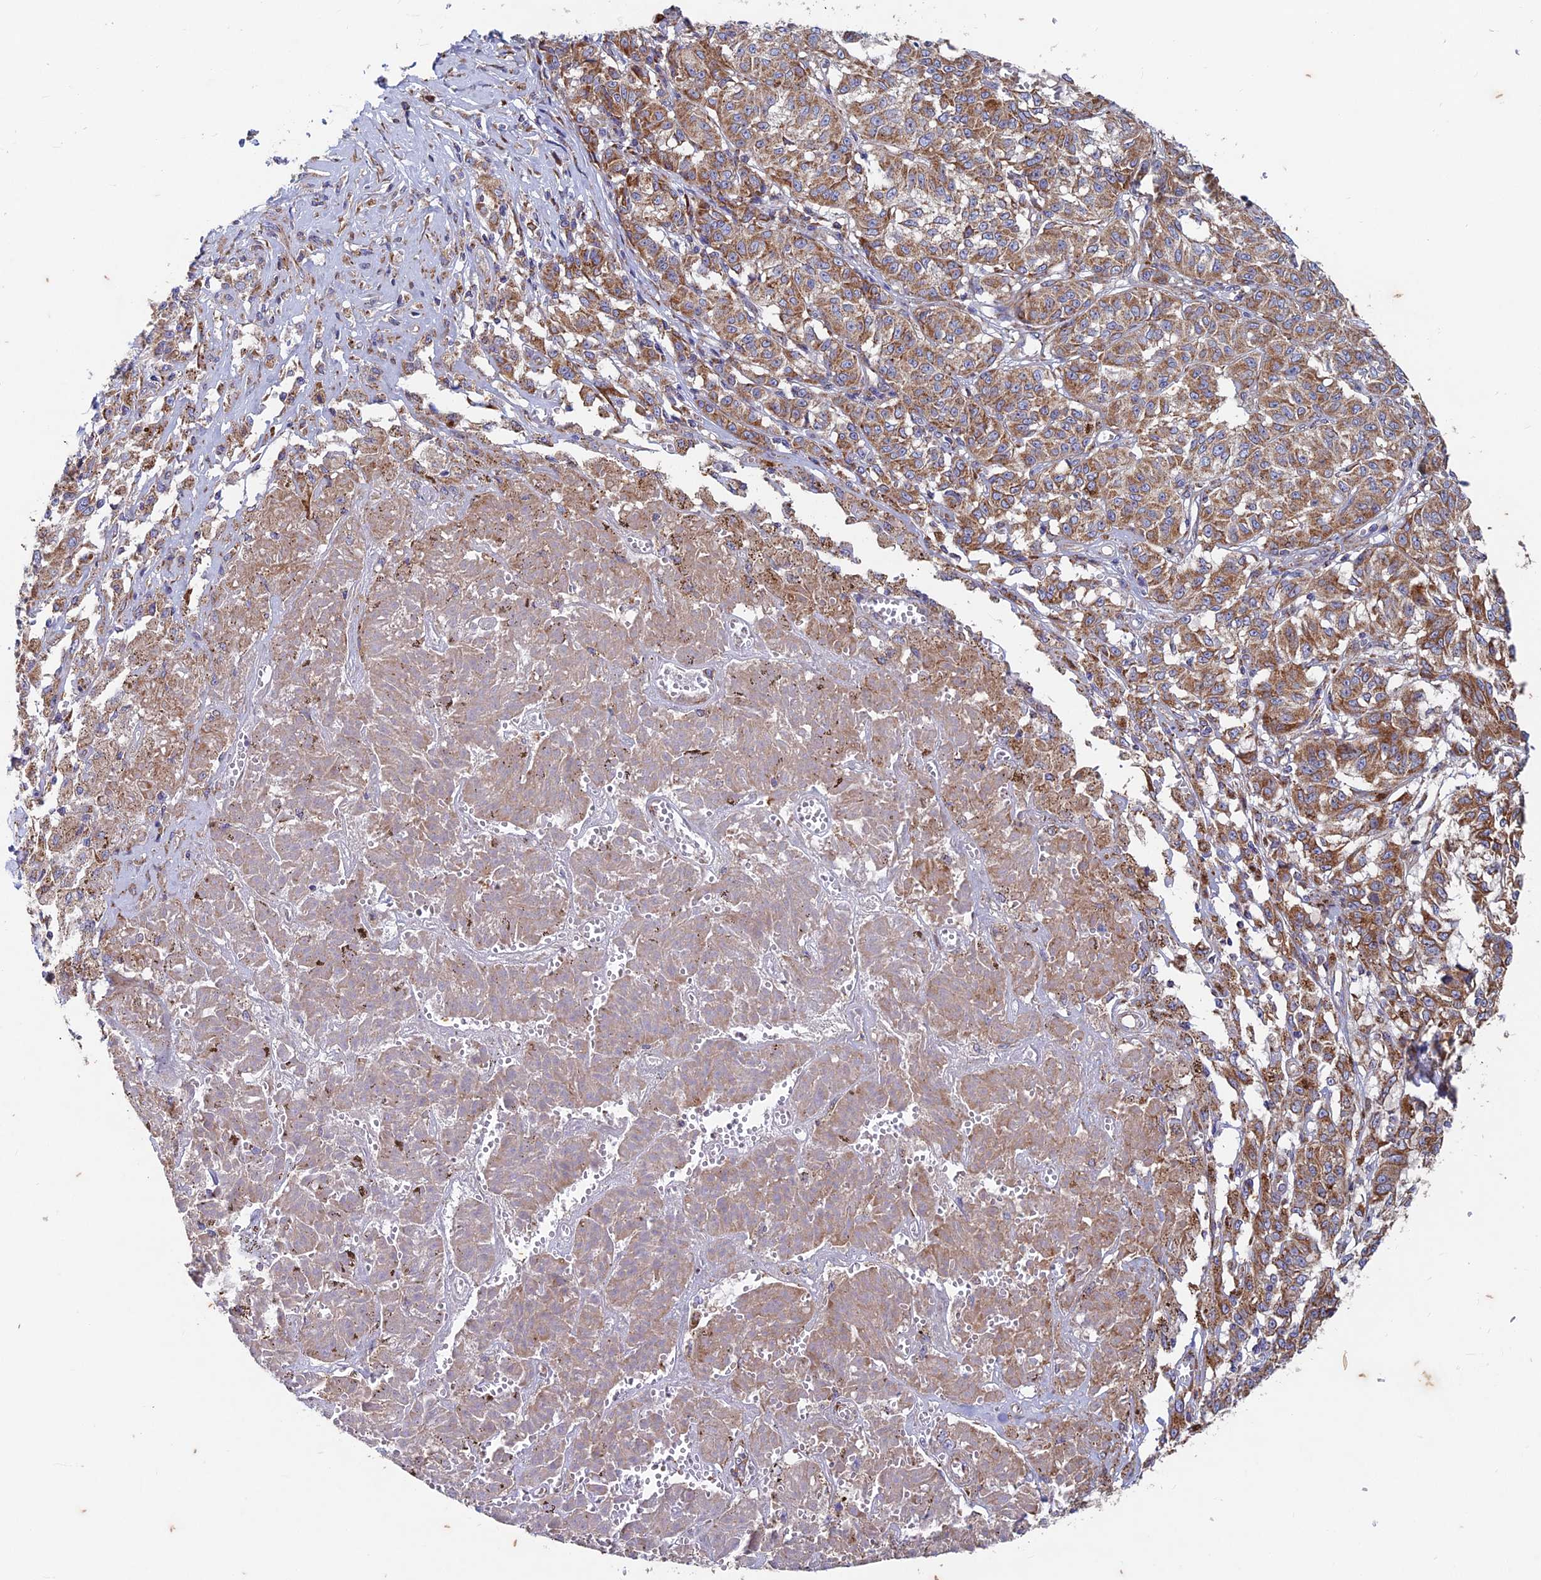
{"staining": {"intensity": "moderate", "quantity": ">75%", "location": "cytoplasmic/membranous"}, "tissue": "melanoma", "cell_type": "Tumor cells", "image_type": "cancer", "snomed": [{"axis": "morphology", "description": "Malignant melanoma, NOS"}, {"axis": "topography", "description": "Skin"}], "caption": "Protein expression analysis of malignant melanoma demonstrates moderate cytoplasmic/membranous expression in about >75% of tumor cells.", "gene": "AP4S1", "patient": {"sex": "female", "age": 72}}